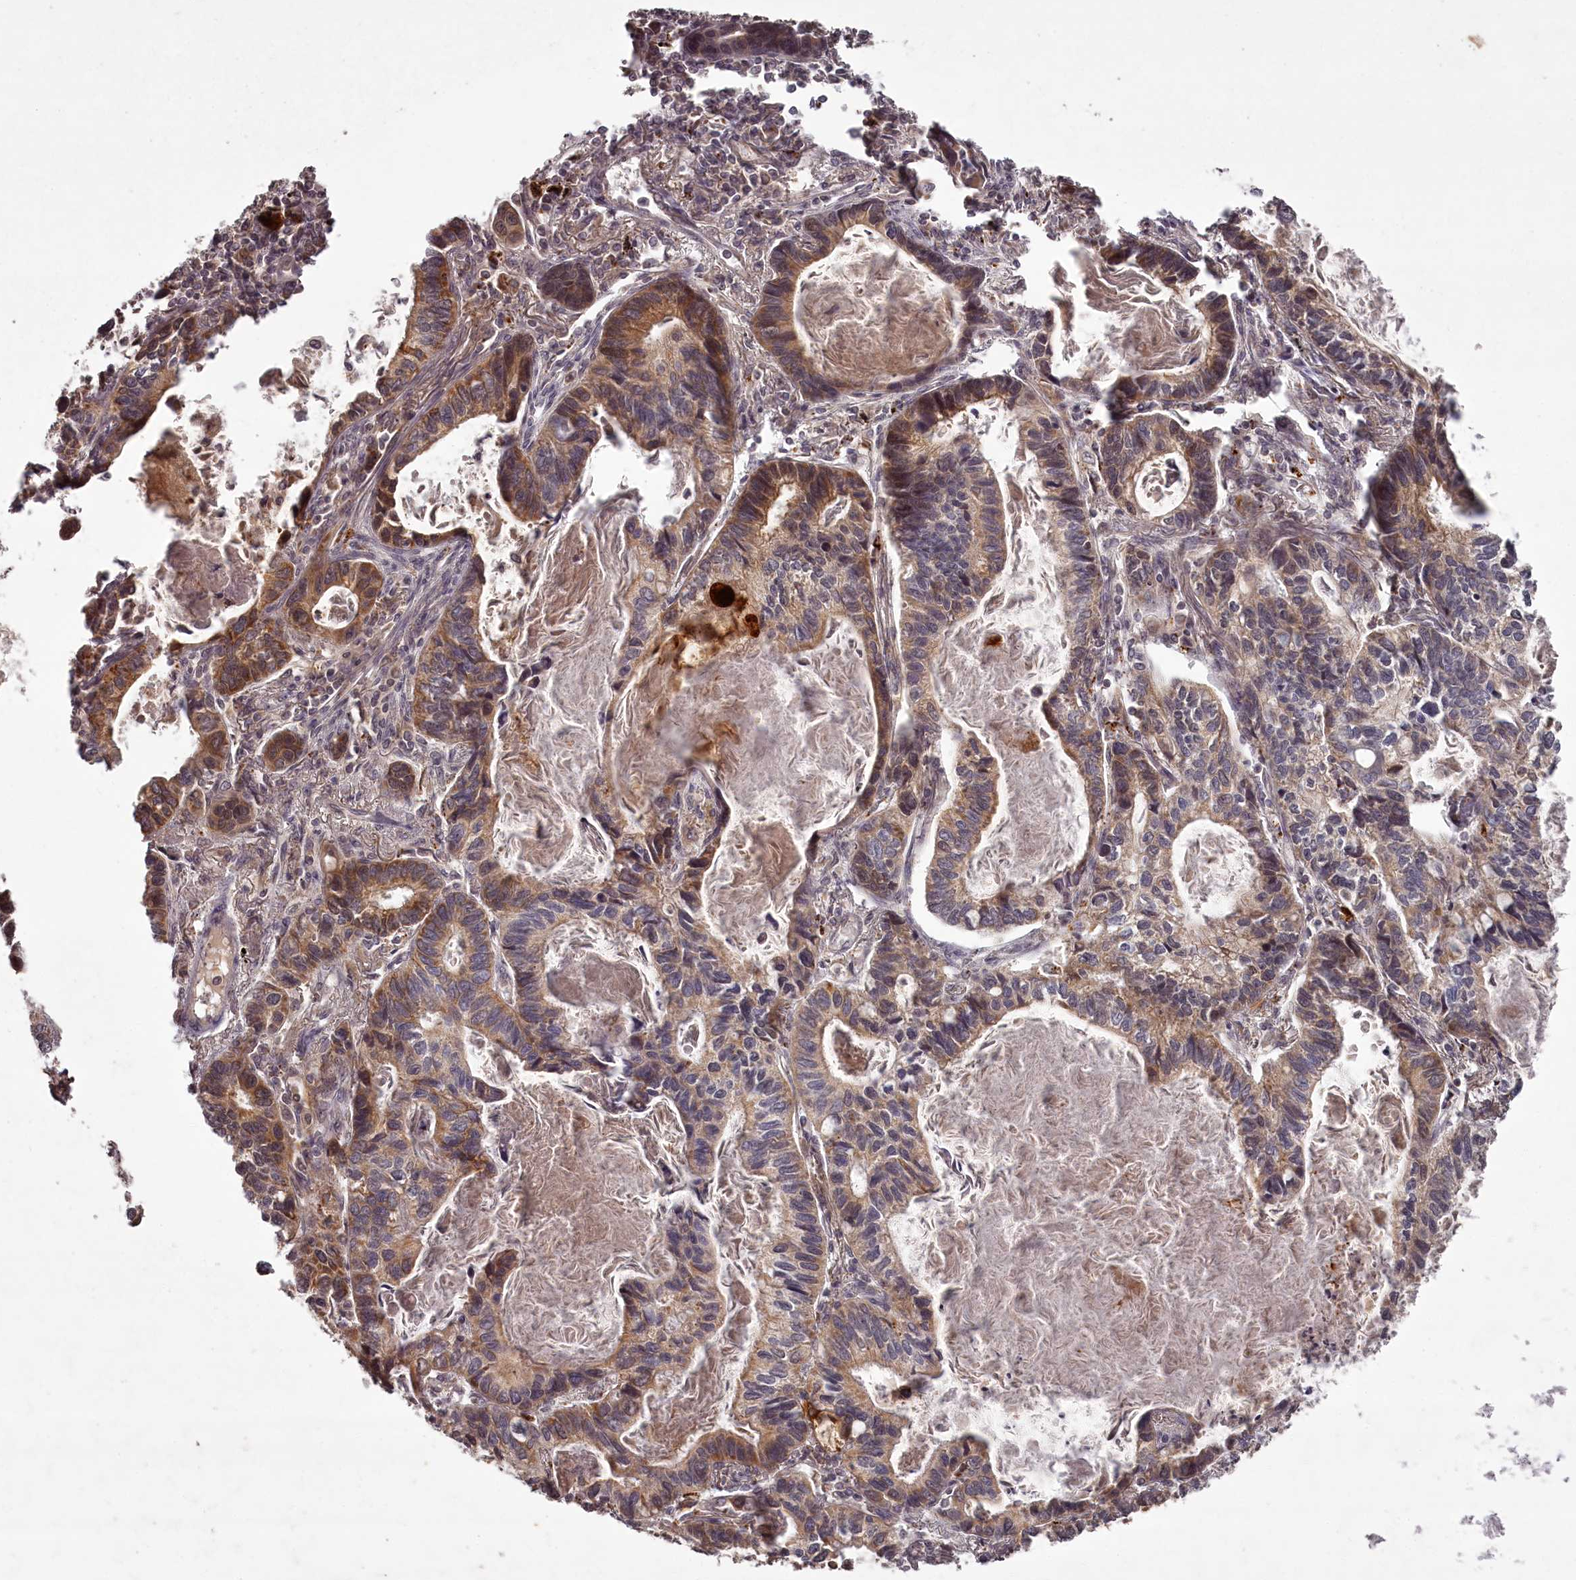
{"staining": {"intensity": "moderate", "quantity": "25%-75%", "location": "cytoplasmic/membranous"}, "tissue": "lung cancer", "cell_type": "Tumor cells", "image_type": "cancer", "snomed": [{"axis": "morphology", "description": "Adenocarcinoma, NOS"}, {"axis": "topography", "description": "Lung"}], "caption": "Lung cancer stained for a protein (brown) exhibits moderate cytoplasmic/membranous positive expression in approximately 25%-75% of tumor cells.", "gene": "PCBP2", "patient": {"sex": "male", "age": 67}}